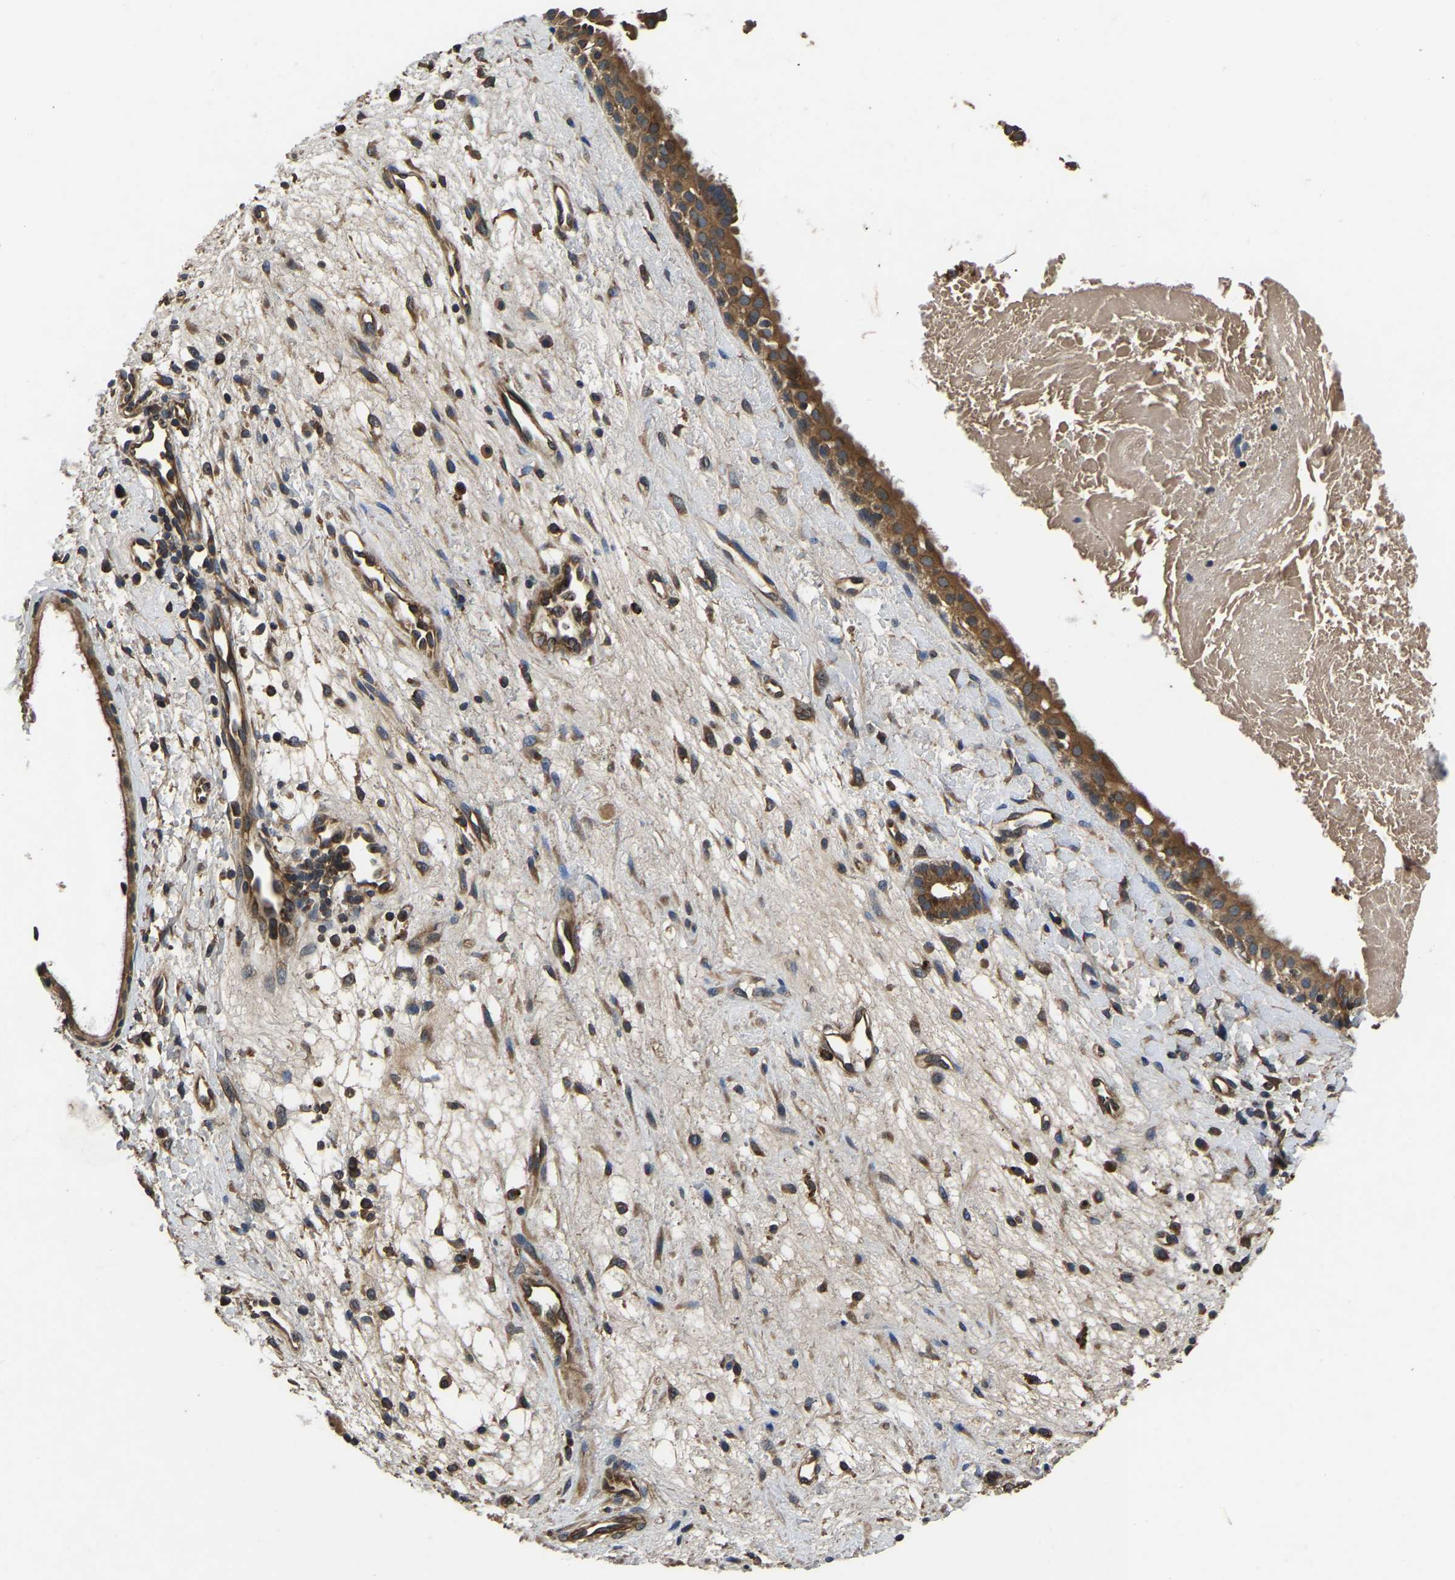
{"staining": {"intensity": "moderate", "quantity": ">75%", "location": "cytoplasmic/membranous"}, "tissue": "nasopharynx", "cell_type": "Respiratory epithelial cells", "image_type": "normal", "snomed": [{"axis": "morphology", "description": "Normal tissue, NOS"}, {"axis": "topography", "description": "Nasopharynx"}], "caption": "Nasopharynx stained with DAB immunohistochemistry (IHC) exhibits medium levels of moderate cytoplasmic/membranous positivity in approximately >75% of respiratory epithelial cells.", "gene": "CRYZL1", "patient": {"sex": "male", "age": 22}}